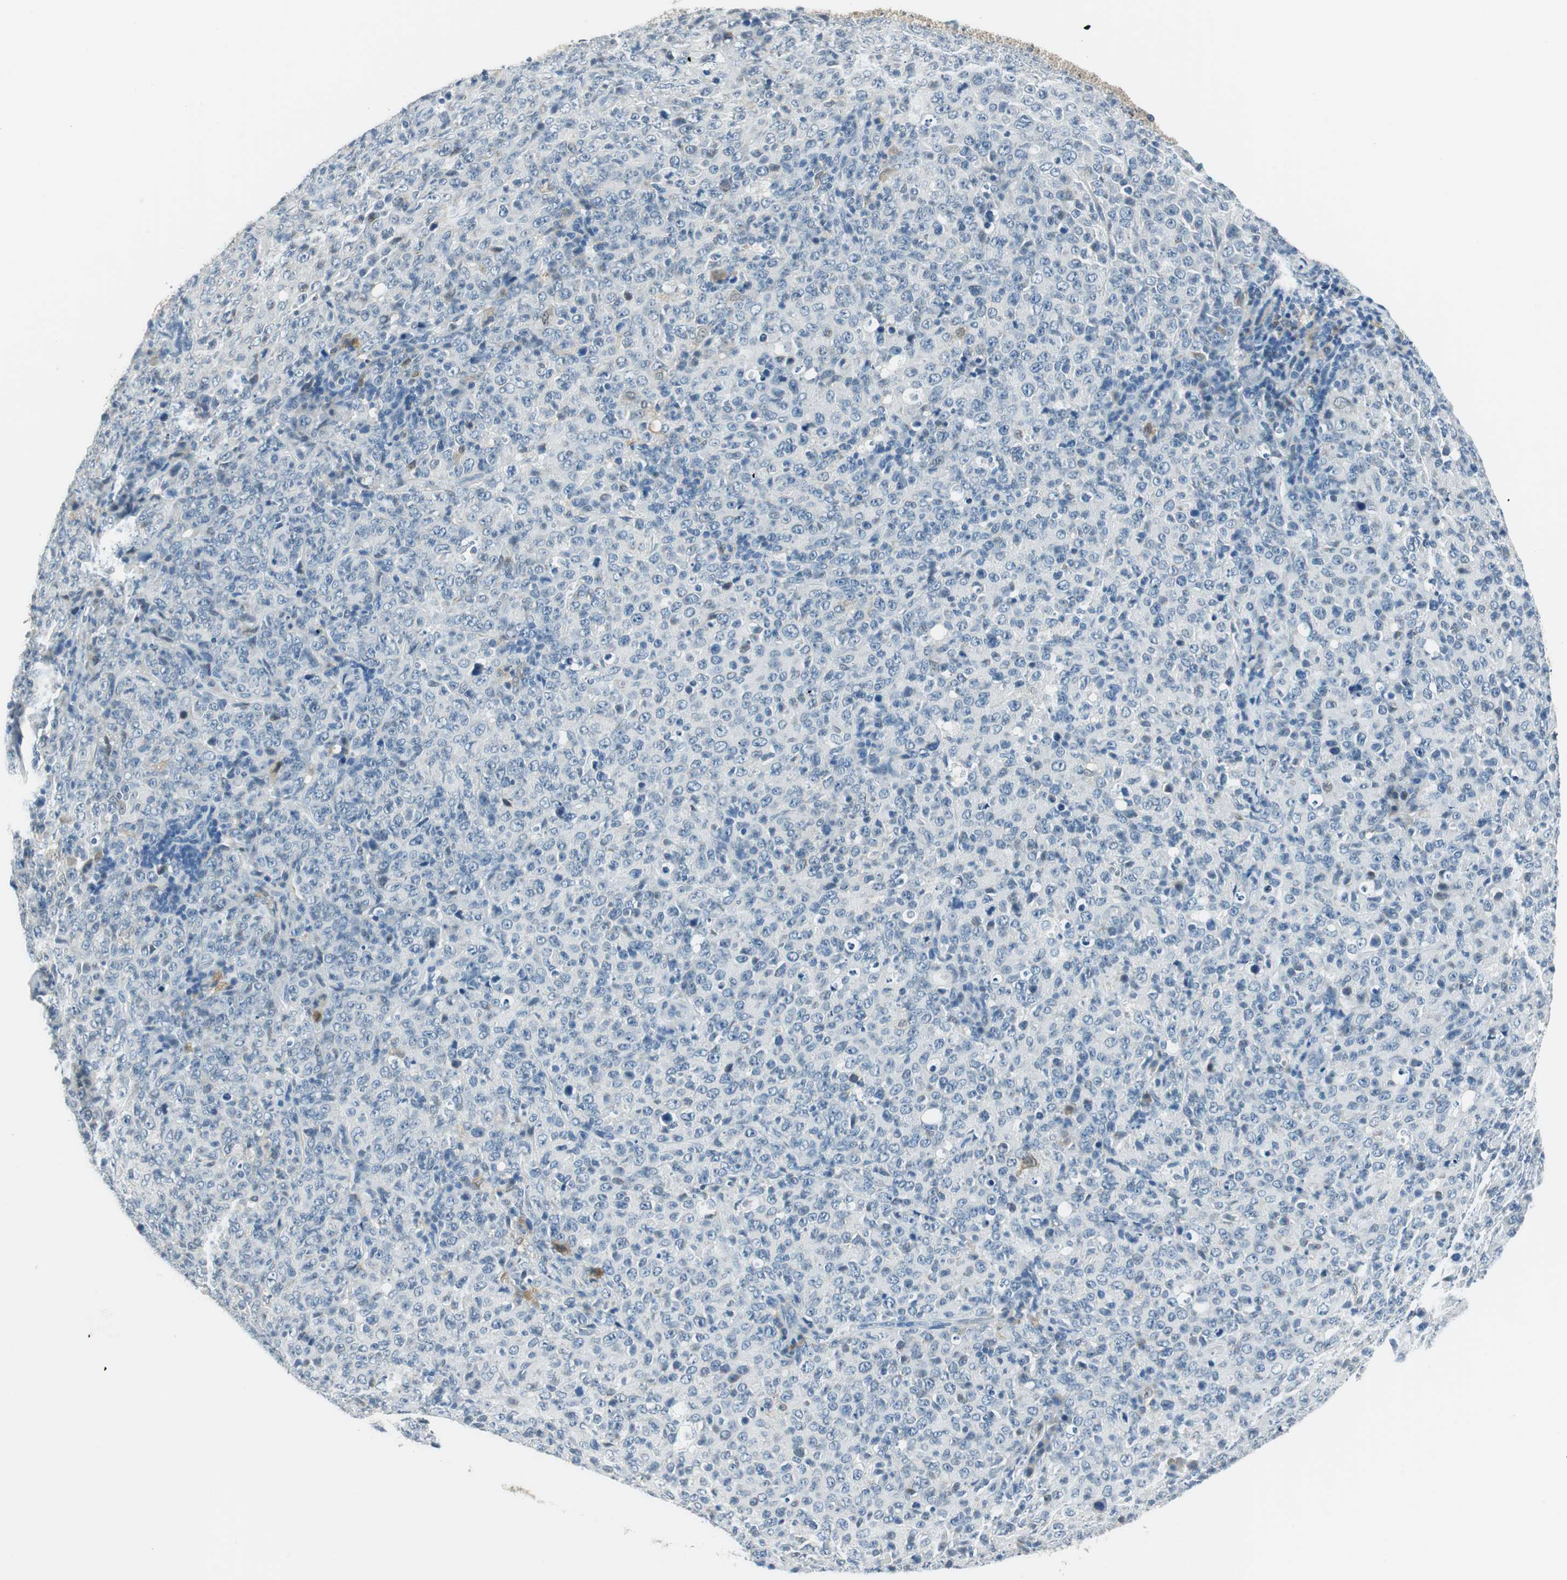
{"staining": {"intensity": "negative", "quantity": "none", "location": "none"}, "tissue": "lymphoma", "cell_type": "Tumor cells", "image_type": "cancer", "snomed": [{"axis": "morphology", "description": "Malignant lymphoma, non-Hodgkin's type, High grade"}, {"axis": "topography", "description": "Tonsil"}], "caption": "IHC micrograph of neoplastic tissue: human high-grade malignant lymphoma, non-Hodgkin's type stained with DAB exhibits no significant protein expression in tumor cells.", "gene": "ME1", "patient": {"sex": "female", "age": 36}}